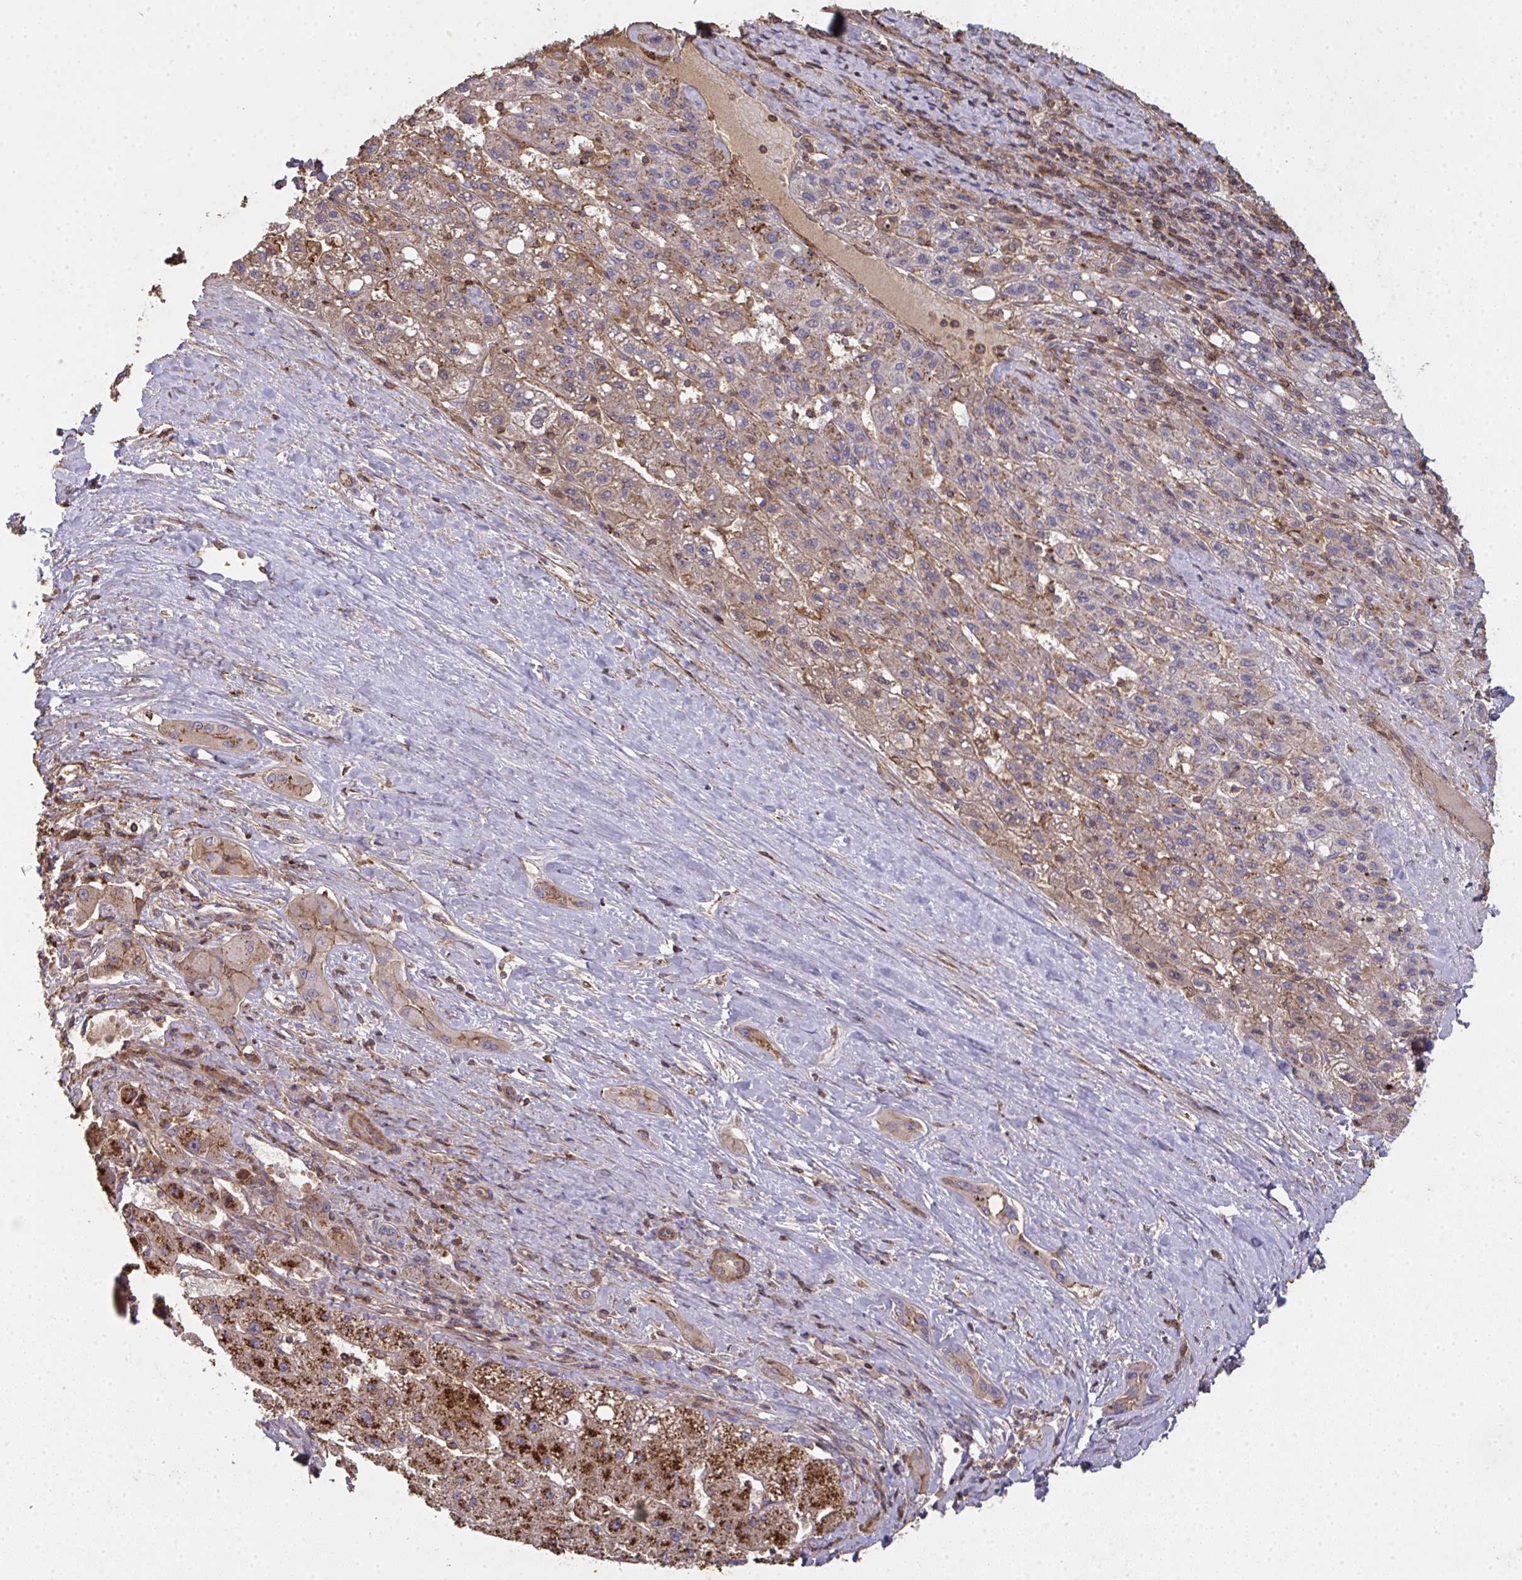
{"staining": {"intensity": "strong", "quantity": ">75%", "location": "cytoplasmic/membranous"}, "tissue": "liver cancer", "cell_type": "Tumor cells", "image_type": "cancer", "snomed": [{"axis": "morphology", "description": "Carcinoma, Hepatocellular, NOS"}, {"axis": "topography", "description": "Liver"}], "caption": "Liver cancer (hepatocellular carcinoma) tissue shows strong cytoplasmic/membranous staining in about >75% of tumor cells (Brightfield microscopy of DAB IHC at high magnification).", "gene": "TNMD", "patient": {"sex": "female", "age": 82}}